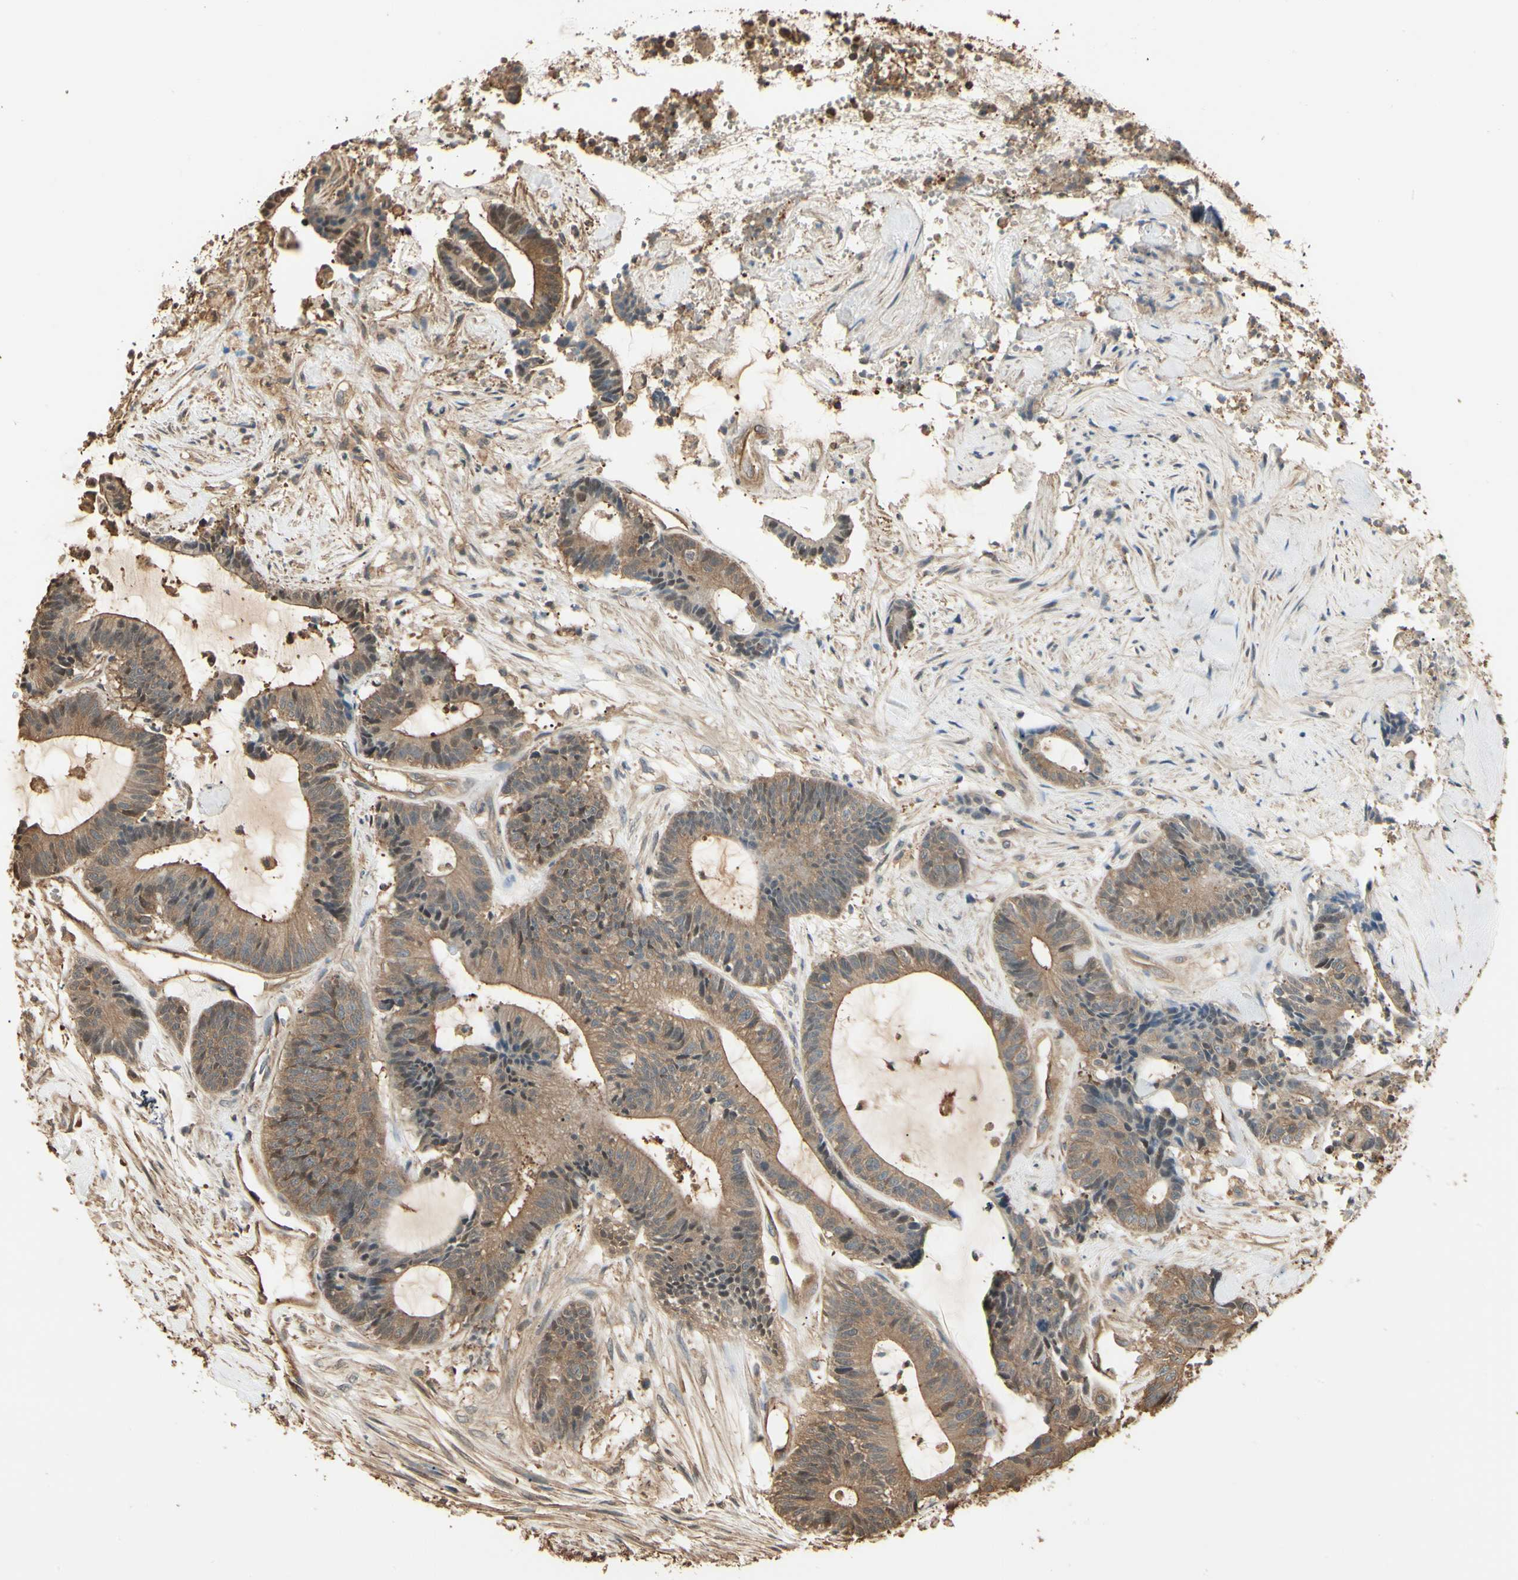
{"staining": {"intensity": "moderate", "quantity": ">75%", "location": "cytoplasmic/membranous,nuclear"}, "tissue": "colorectal cancer", "cell_type": "Tumor cells", "image_type": "cancer", "snomed": [{"axis": "morphology", "description": "Adenocarcinoma, NOS"}, {"axis": "topography", "description": "Colon"}], "caption": "Tumor cells show medium levels of moderate cytoplasmic/membranous and nuclear expression in about >75% of cells in colorectal adenocarcinoma.", "gene": "YWHAE", "patient": {"sex": "female", "age": 84}}